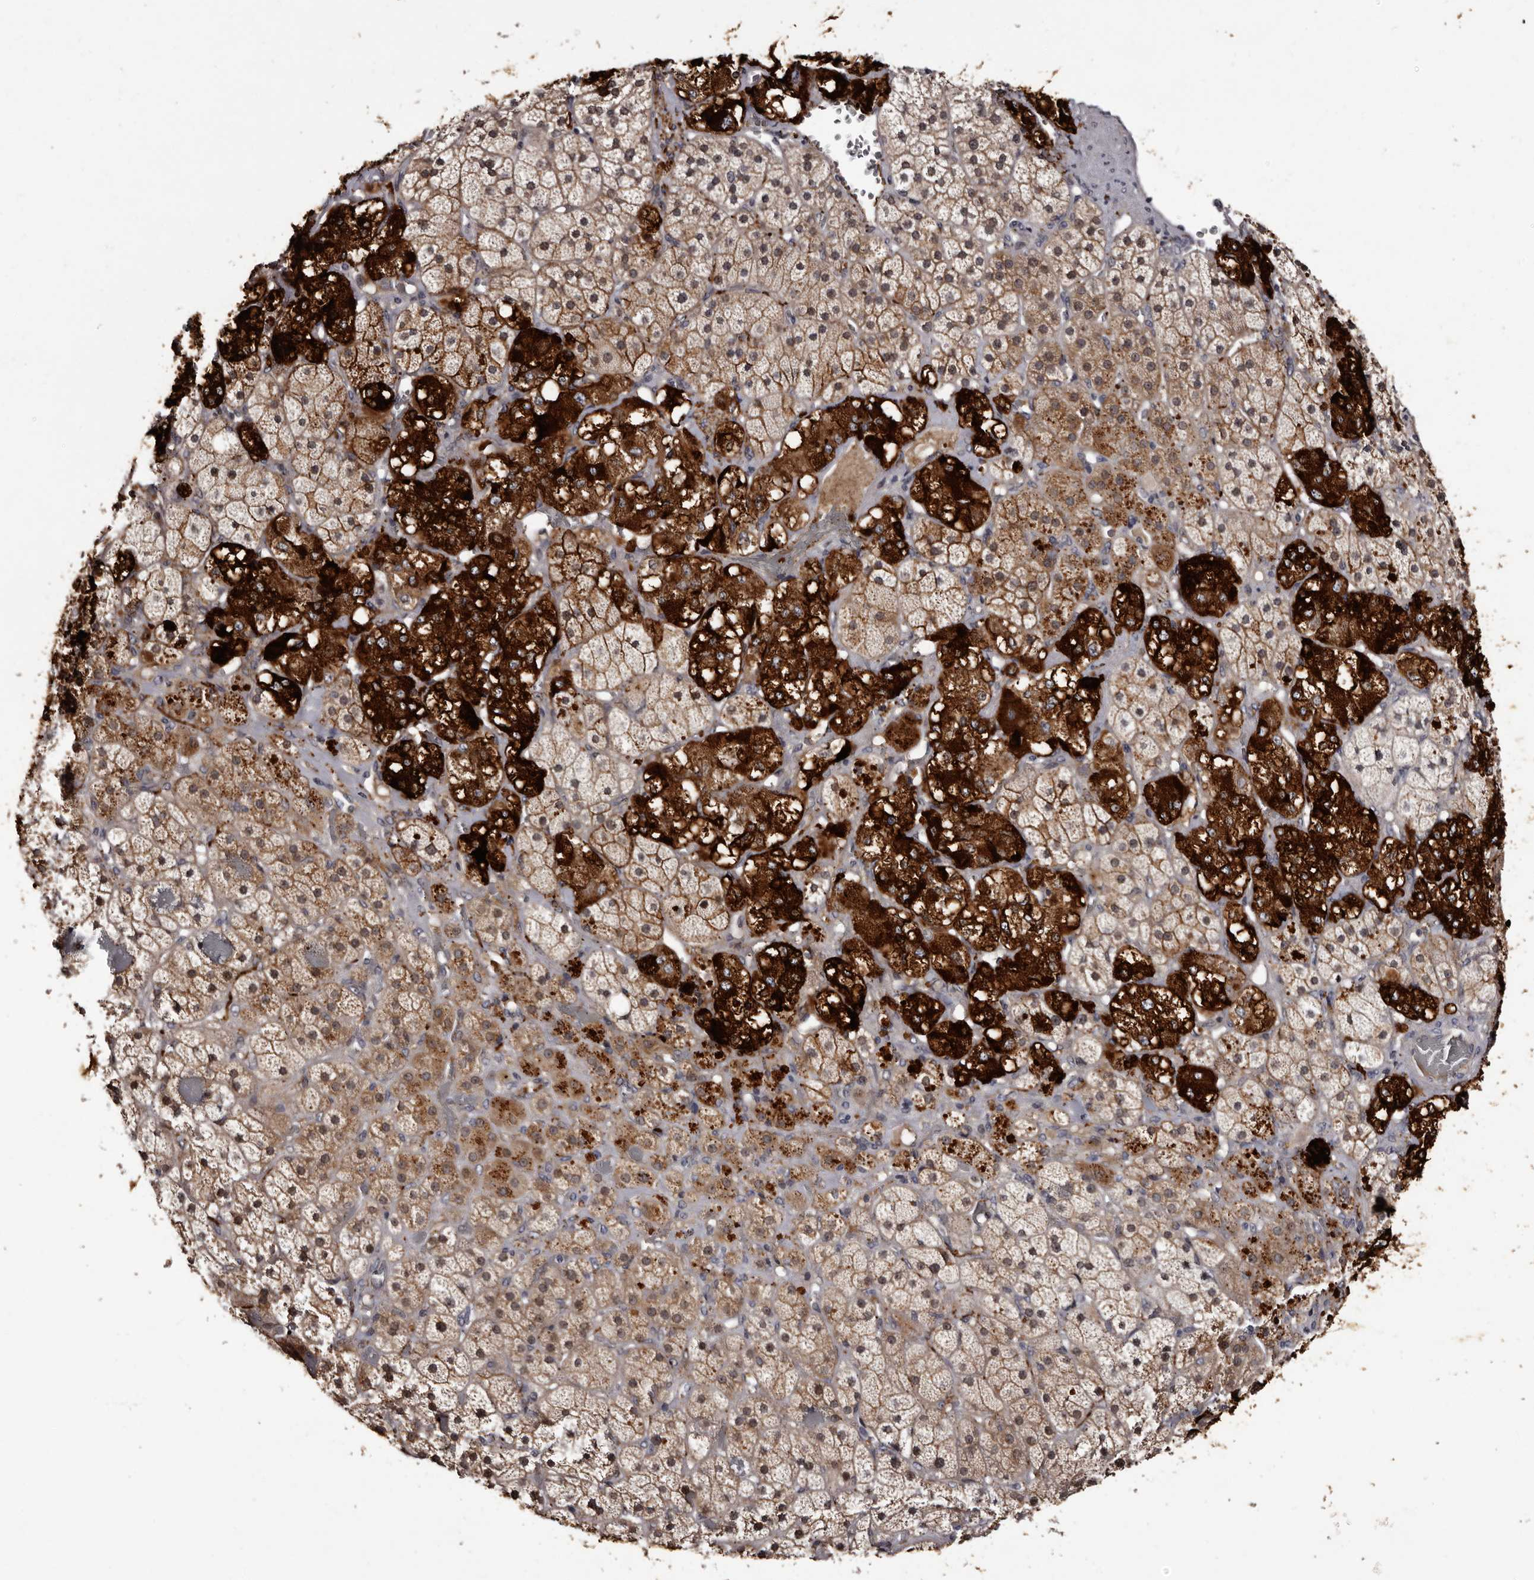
{"staining": {"intensity": "strong", "quantity": "25%-75%", "location": "cytoplasmic/membranous,nuclear"}, "tissue": "adrenal gland", "cell_type": "Glandular cells", "image_type": "normal", "snomed": [{"axis": "morphology", "description": "Normal tissue, NOS"}, {"axis": "topography", "description": "Adrenal gland"}], "caption": "Brown immunohistochemical staining in normal adrenal gland demonstrates strong cytoplasmic/membranous,nuclear staining in approximately 25%-75% of glandular cells.", "gene": "LANCL2", "patient": {"sex": "male", "age": 57}}